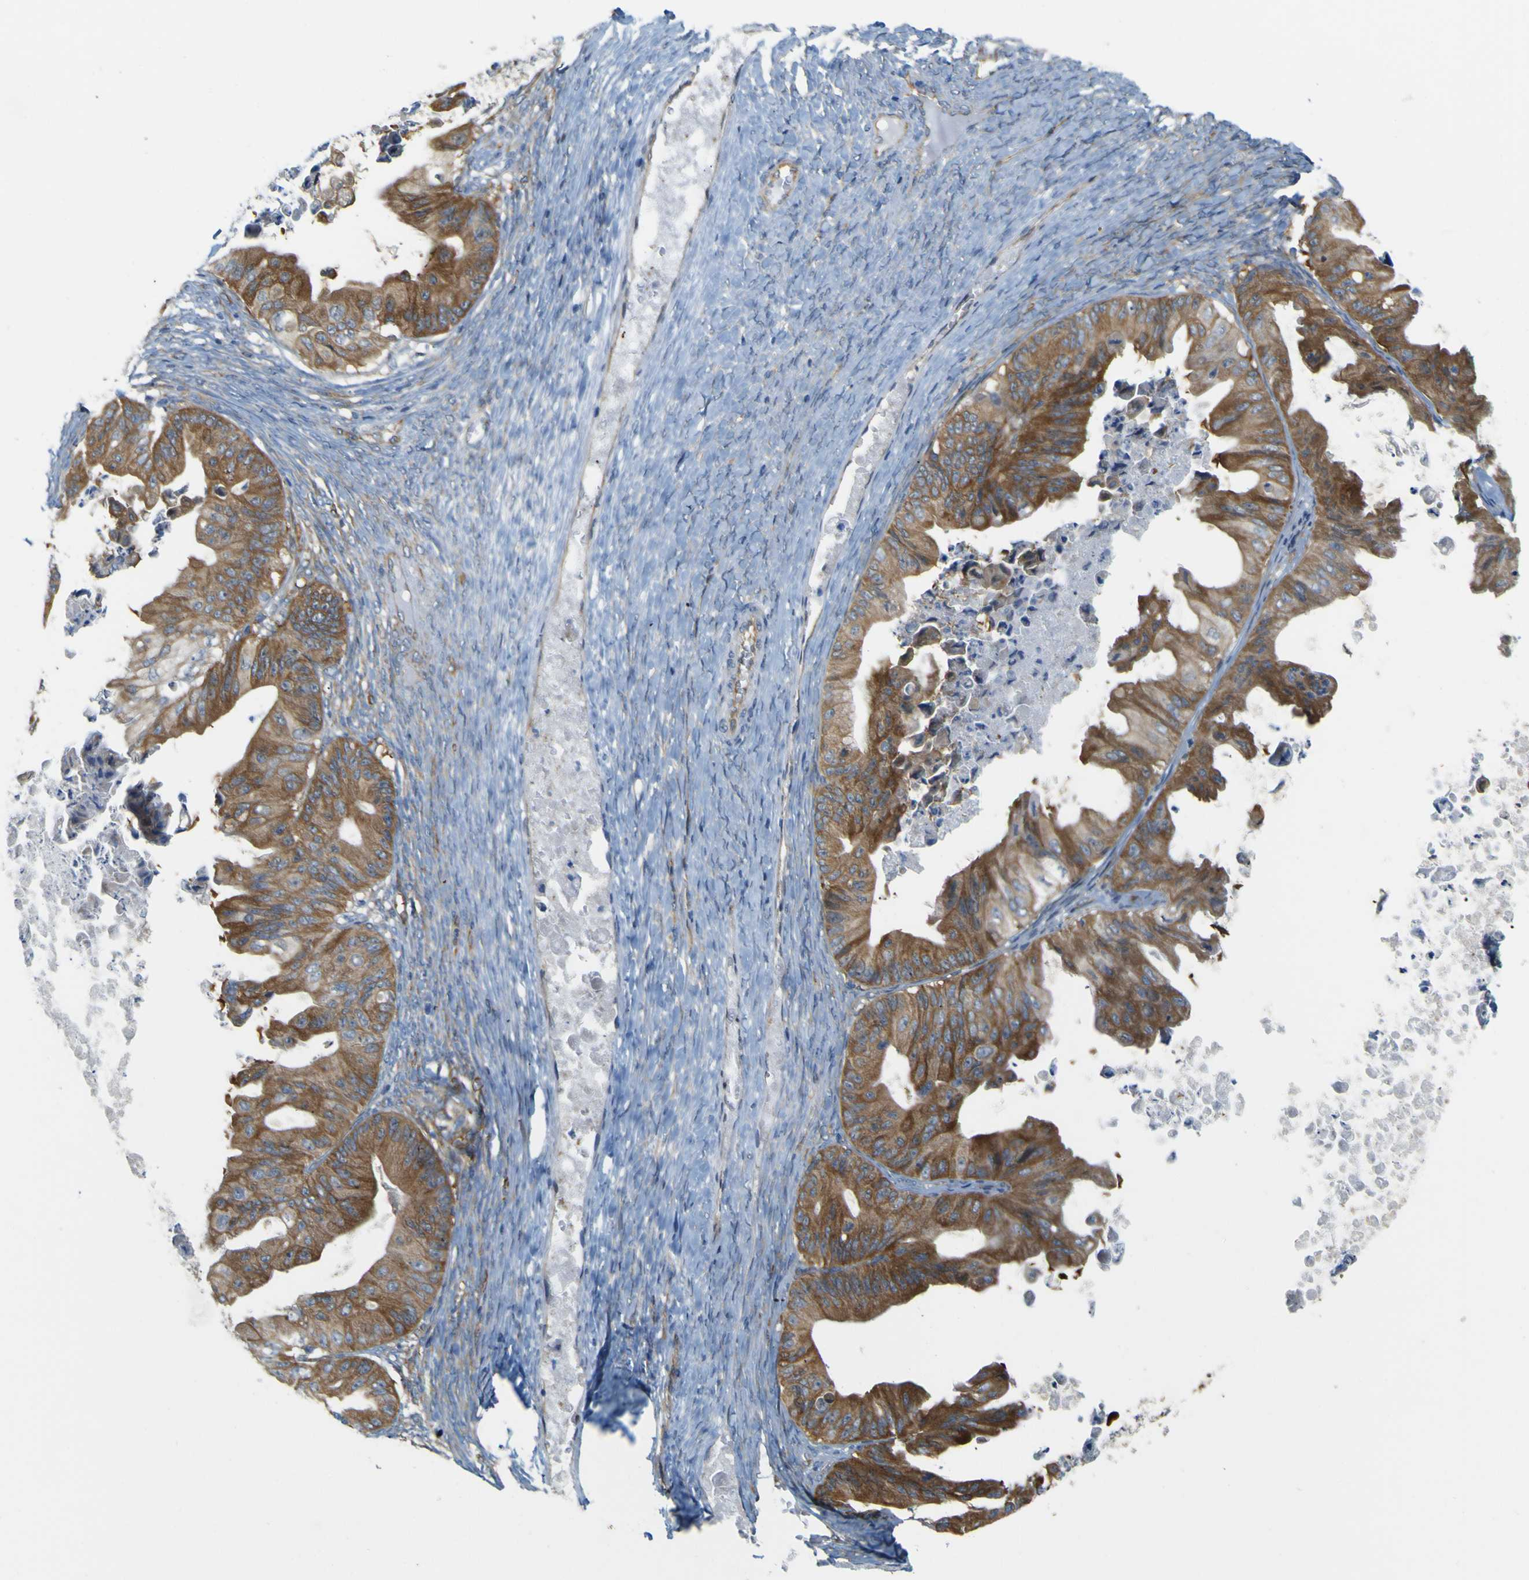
{"staining": {"intensity": "moderate", "quantity": ">75%", "location": "cytoplasmic/membranous"}, "tissue": "ovarian cancer", "cell_type": "Tumor cells", "image_type": "cancer", "snomed": [{"axis": "morphology", "description": "Cystadenocarcinoma, mucinous, NOS"}, {"axis": "topography", "description": "Ovary"}], "caption": "Human mucinous cystadenocarcinoma (ovarian) stained with a protein marker exhibits moderate staining in tumor cells.", "gene": "JPH1", "patient": {"sex": "female", "age": 37}}